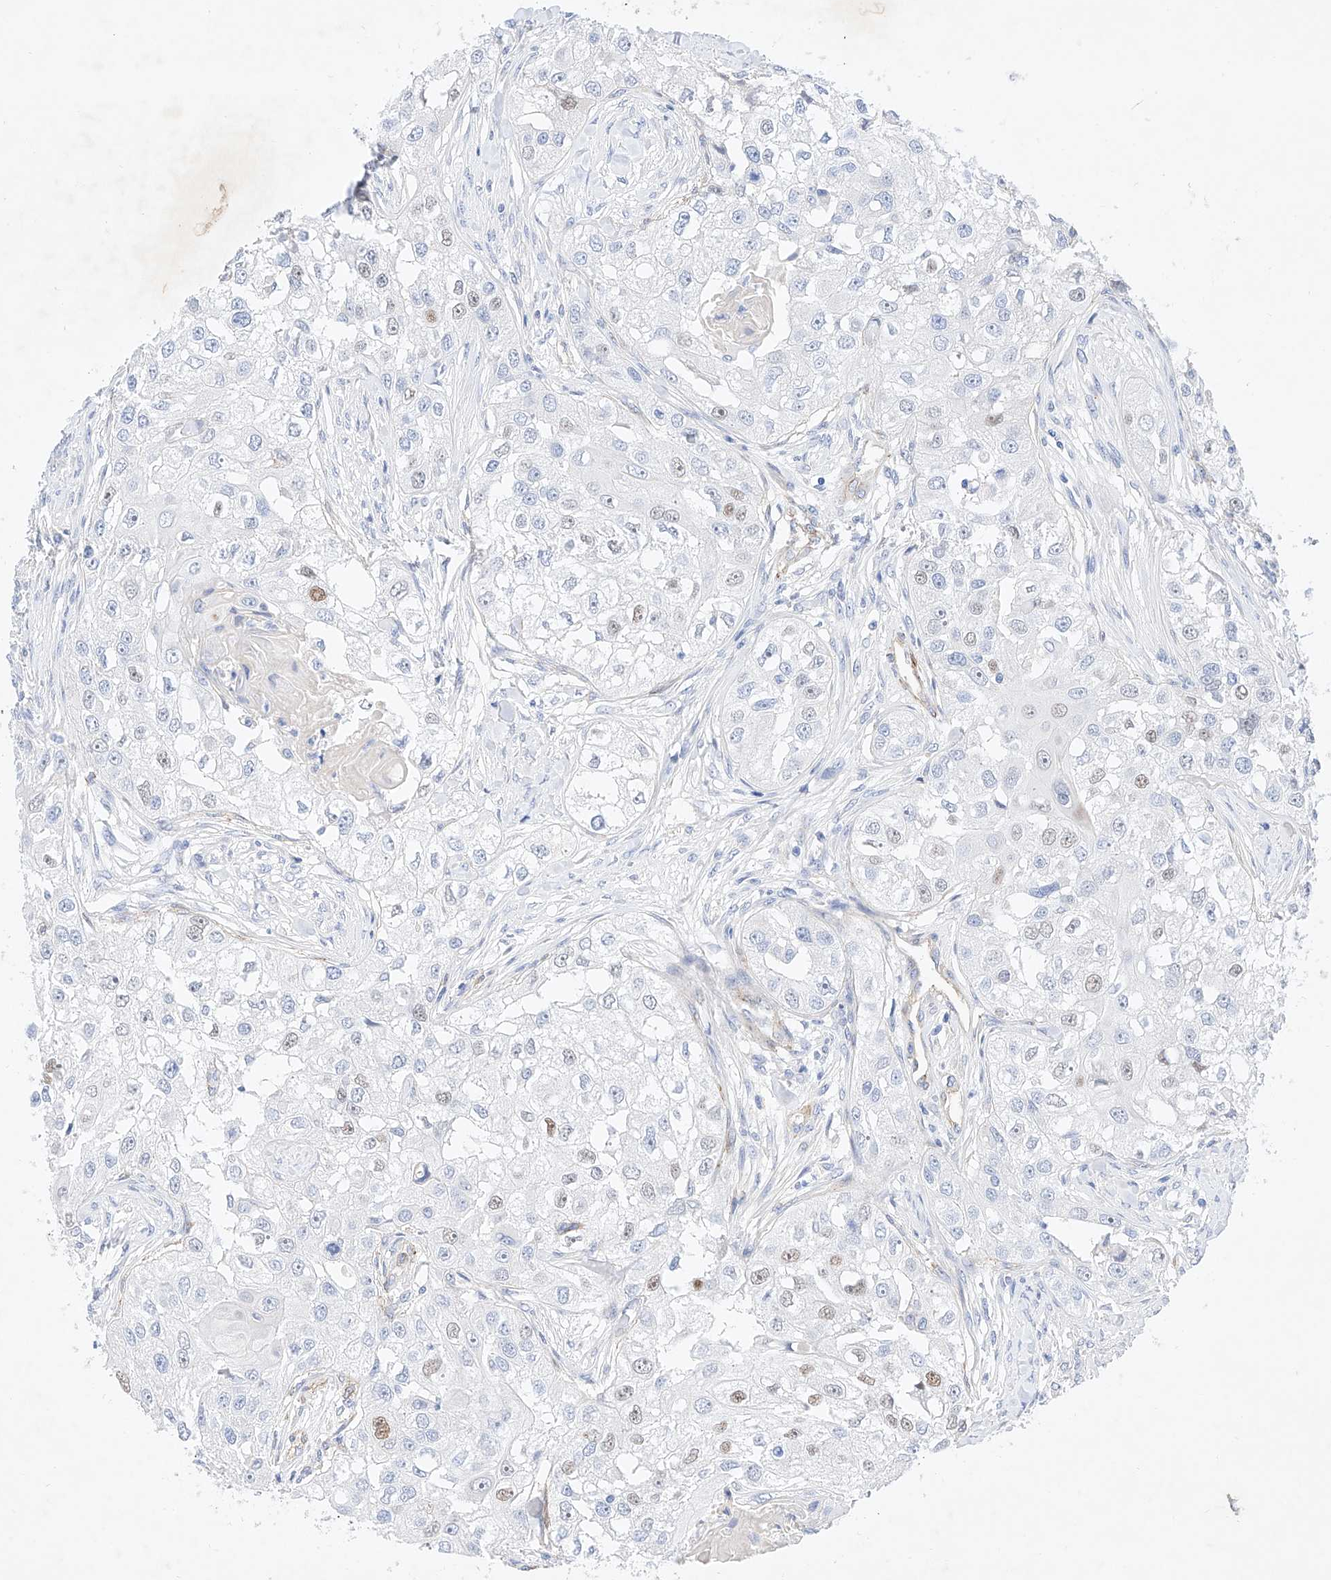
{"staining": {"intensity": "weak", "quantity": "<25%", "location": "nuclear"}, "tissue": "head and neck cancer", "cell_type": "Tumor cells", "image_type": "cancer", "snomed": [{"axis": "morphology", "description": "Normal tissue, NOS"}, {"axis": "morphology", "description": "Squamous cell carcinoma, NOS"}, {"axis": "topography", "description": "Skeletal muscle"}, {"axis": "topography", "description": "Head-Neck"}], "caption": "High power microscopy photomicrograph of an immunohistochemistry (IHC) micrograph of head and neck cancer, revealing no significant expression in tumor cells.", "gene": "SBSPON", "patient": {"sex": "male", "age": 51}}